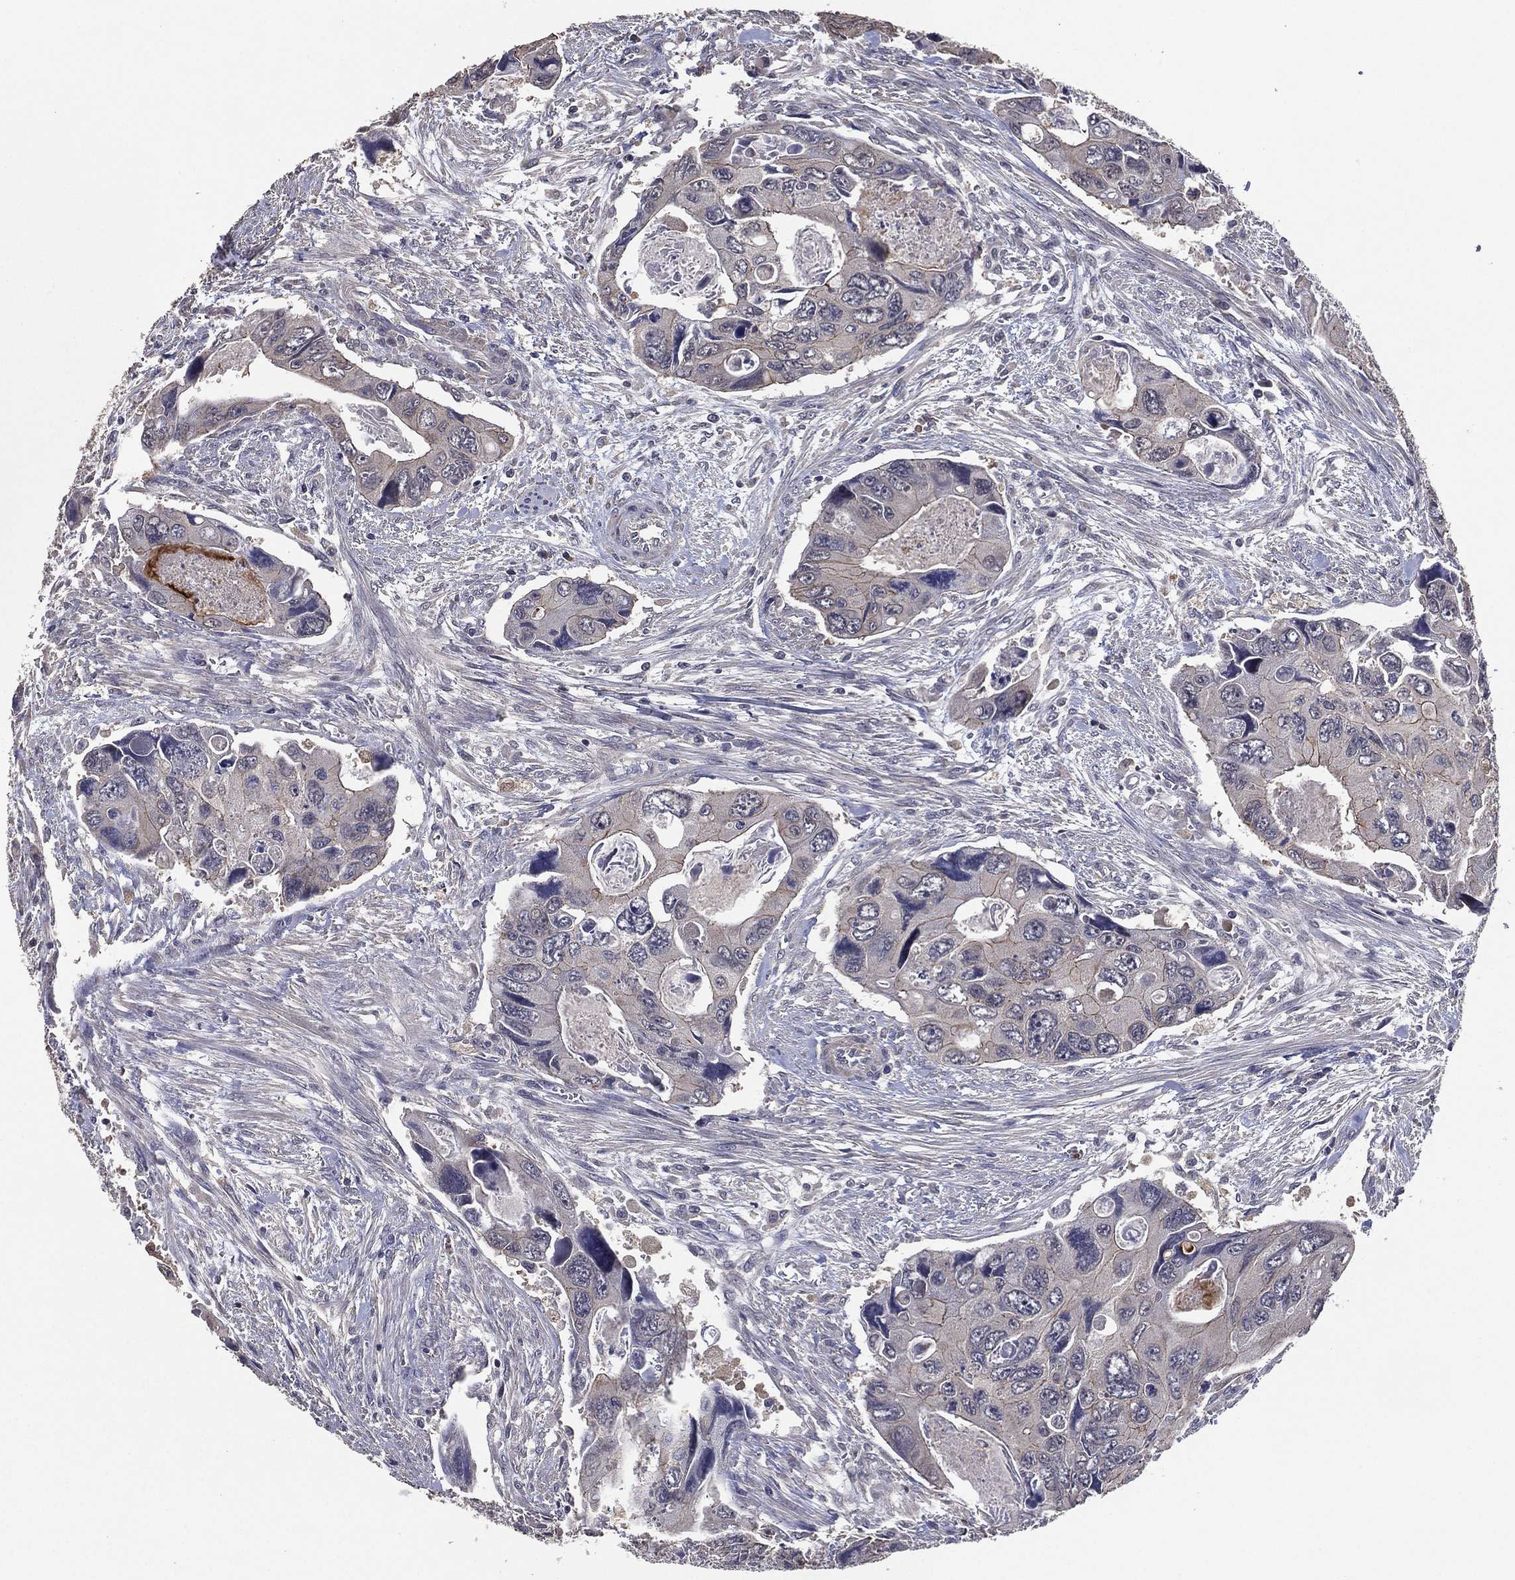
{"staining": {"intensity": "weak", "quantity": "<25%", "location": "cytoplasmic/membranous"}, "tissue": "colorectal cancer", "cell_type": "Tumor cells", "image_type": "cancer", "snomed": [{"axis": "morphology", "description": "Adenocarcinoma, NOS"}, {"axis": "topography", "description": "Rectum"}], "caption": "IHC of human adenocarcinoma (colorectal) reveals no positivity in tumor cells.", "gene": "PCNT", "patient": {"sex": "male", "age": 62}}